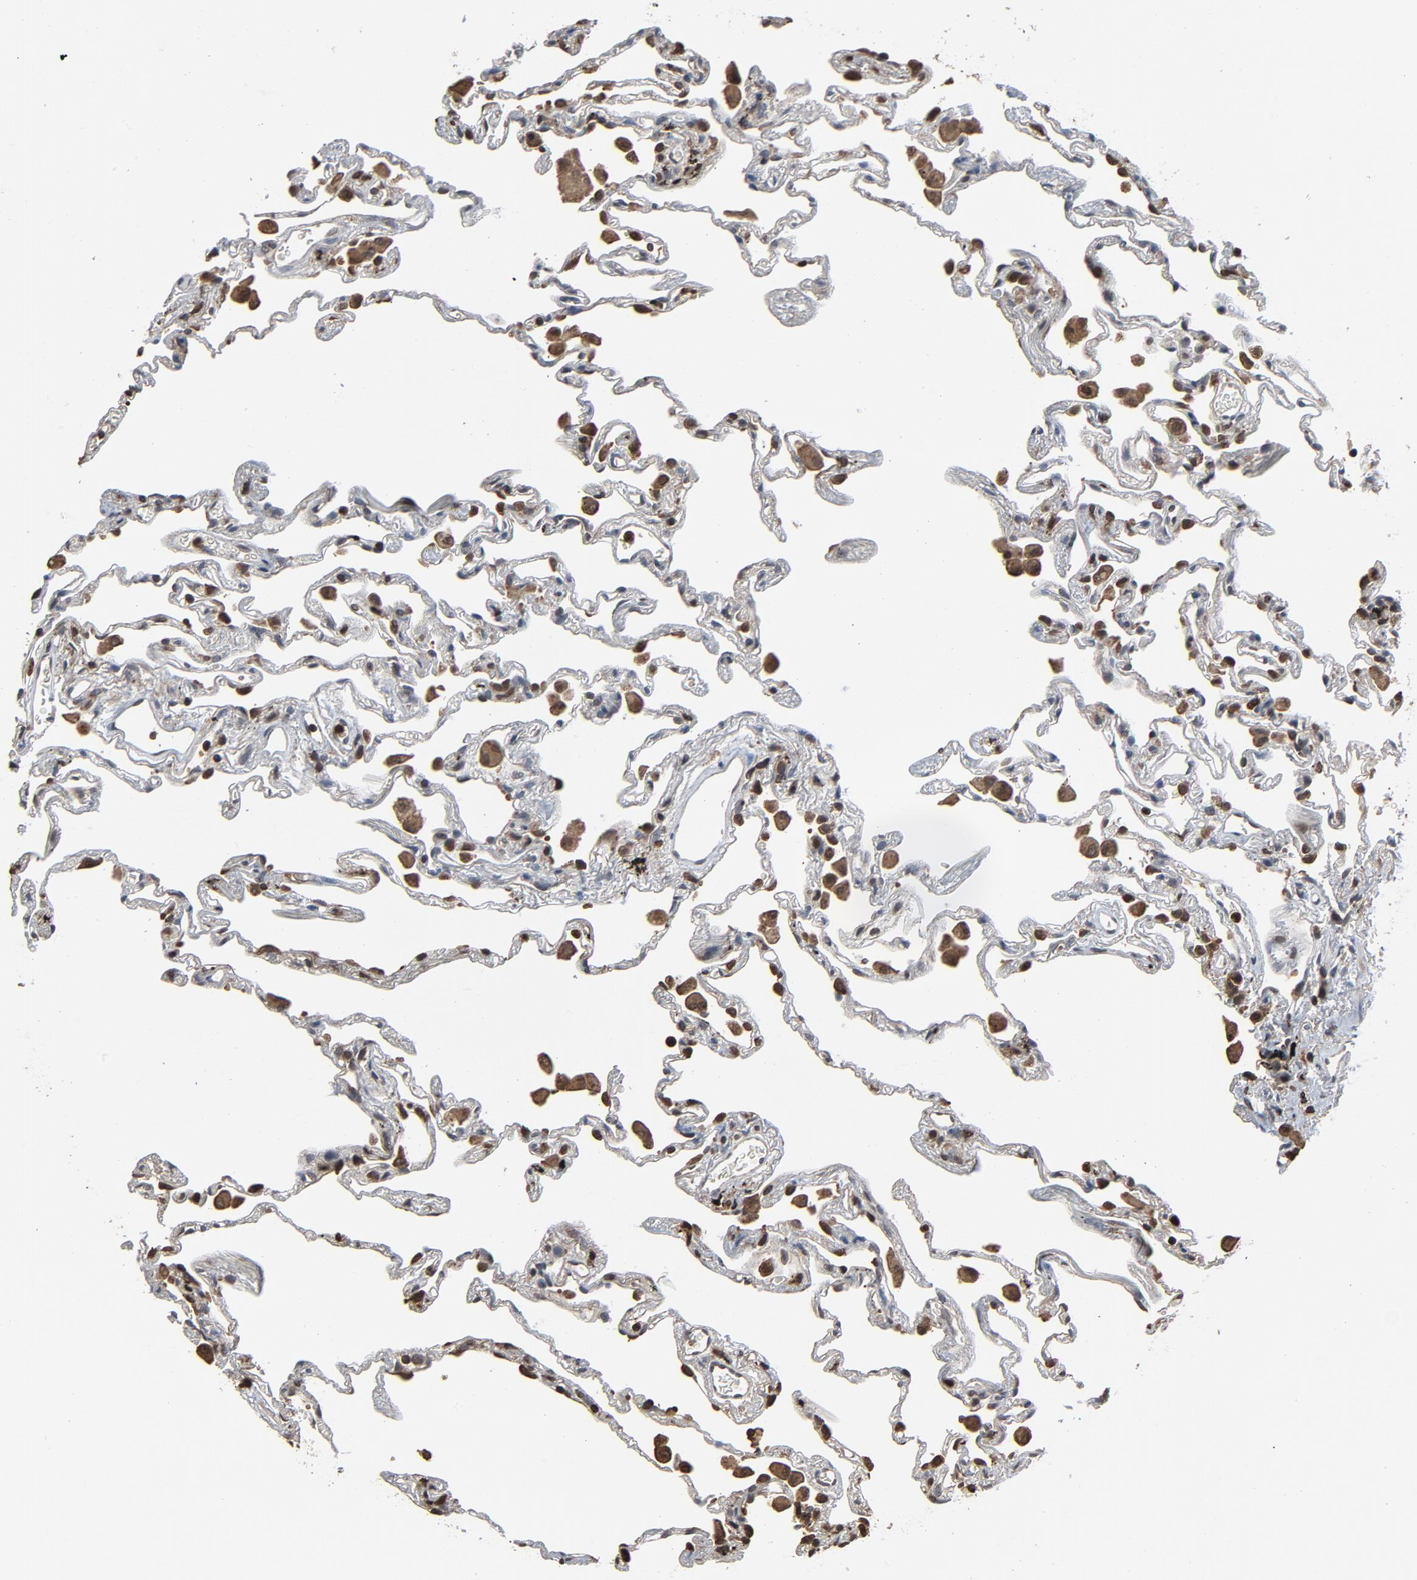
{"staining": {"intensity": "weak", "quantity": "<25%", "location": "nuclear"}, "tissue": "lung", "cell_type": "Alveolar cells", "image_type": "normal", "snomed": [{"axis": "morphology", "description": "Normal tissue, NOS"}, {"axis": "morphology", "description": "Inflammation, NOS"}, {"axis": "topography", "description": "Lung"}], "caption": "Immunohistochemistry of normal lung shows no expression in alveolar cells.", "gene": "UBE2D1", "patient": {"sex": "male", "age": 69}}